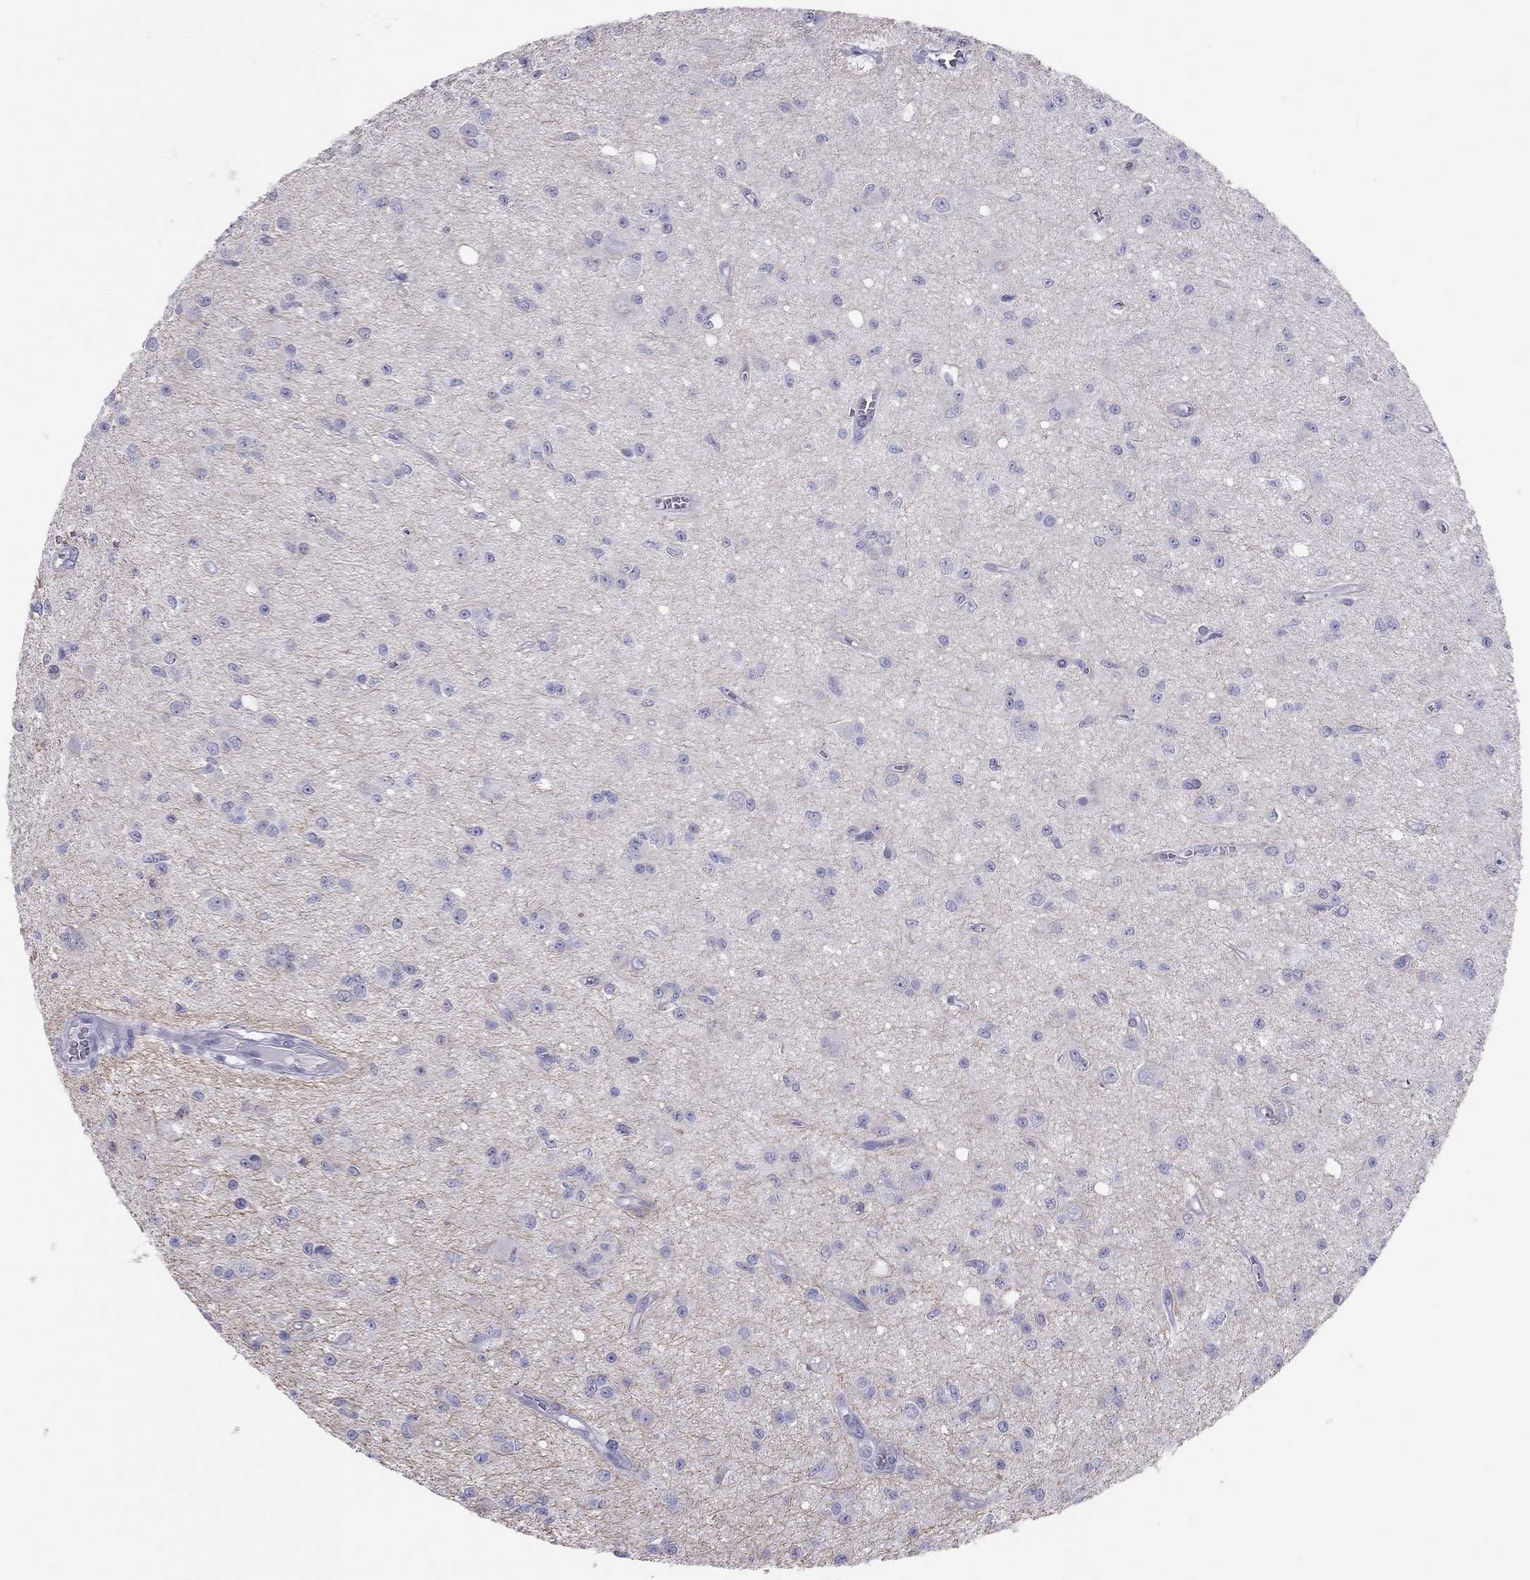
{"staining": {"intensity": "negative", "quantity": "none", "location": "none"}, "tissue": "glioma", "cell_type": "Tumor cells", "image_type": "cancer", "snomed": [{"axis": "morphology", "description": "Glioma, malignant, Low grade"}, {"axis": "topography", "description": "Brain"}], "caption": "Tumor cells show no significant protein expression in glioma.", "gene": "STAG3", "patient": {"sex": "female", "age": 45}}